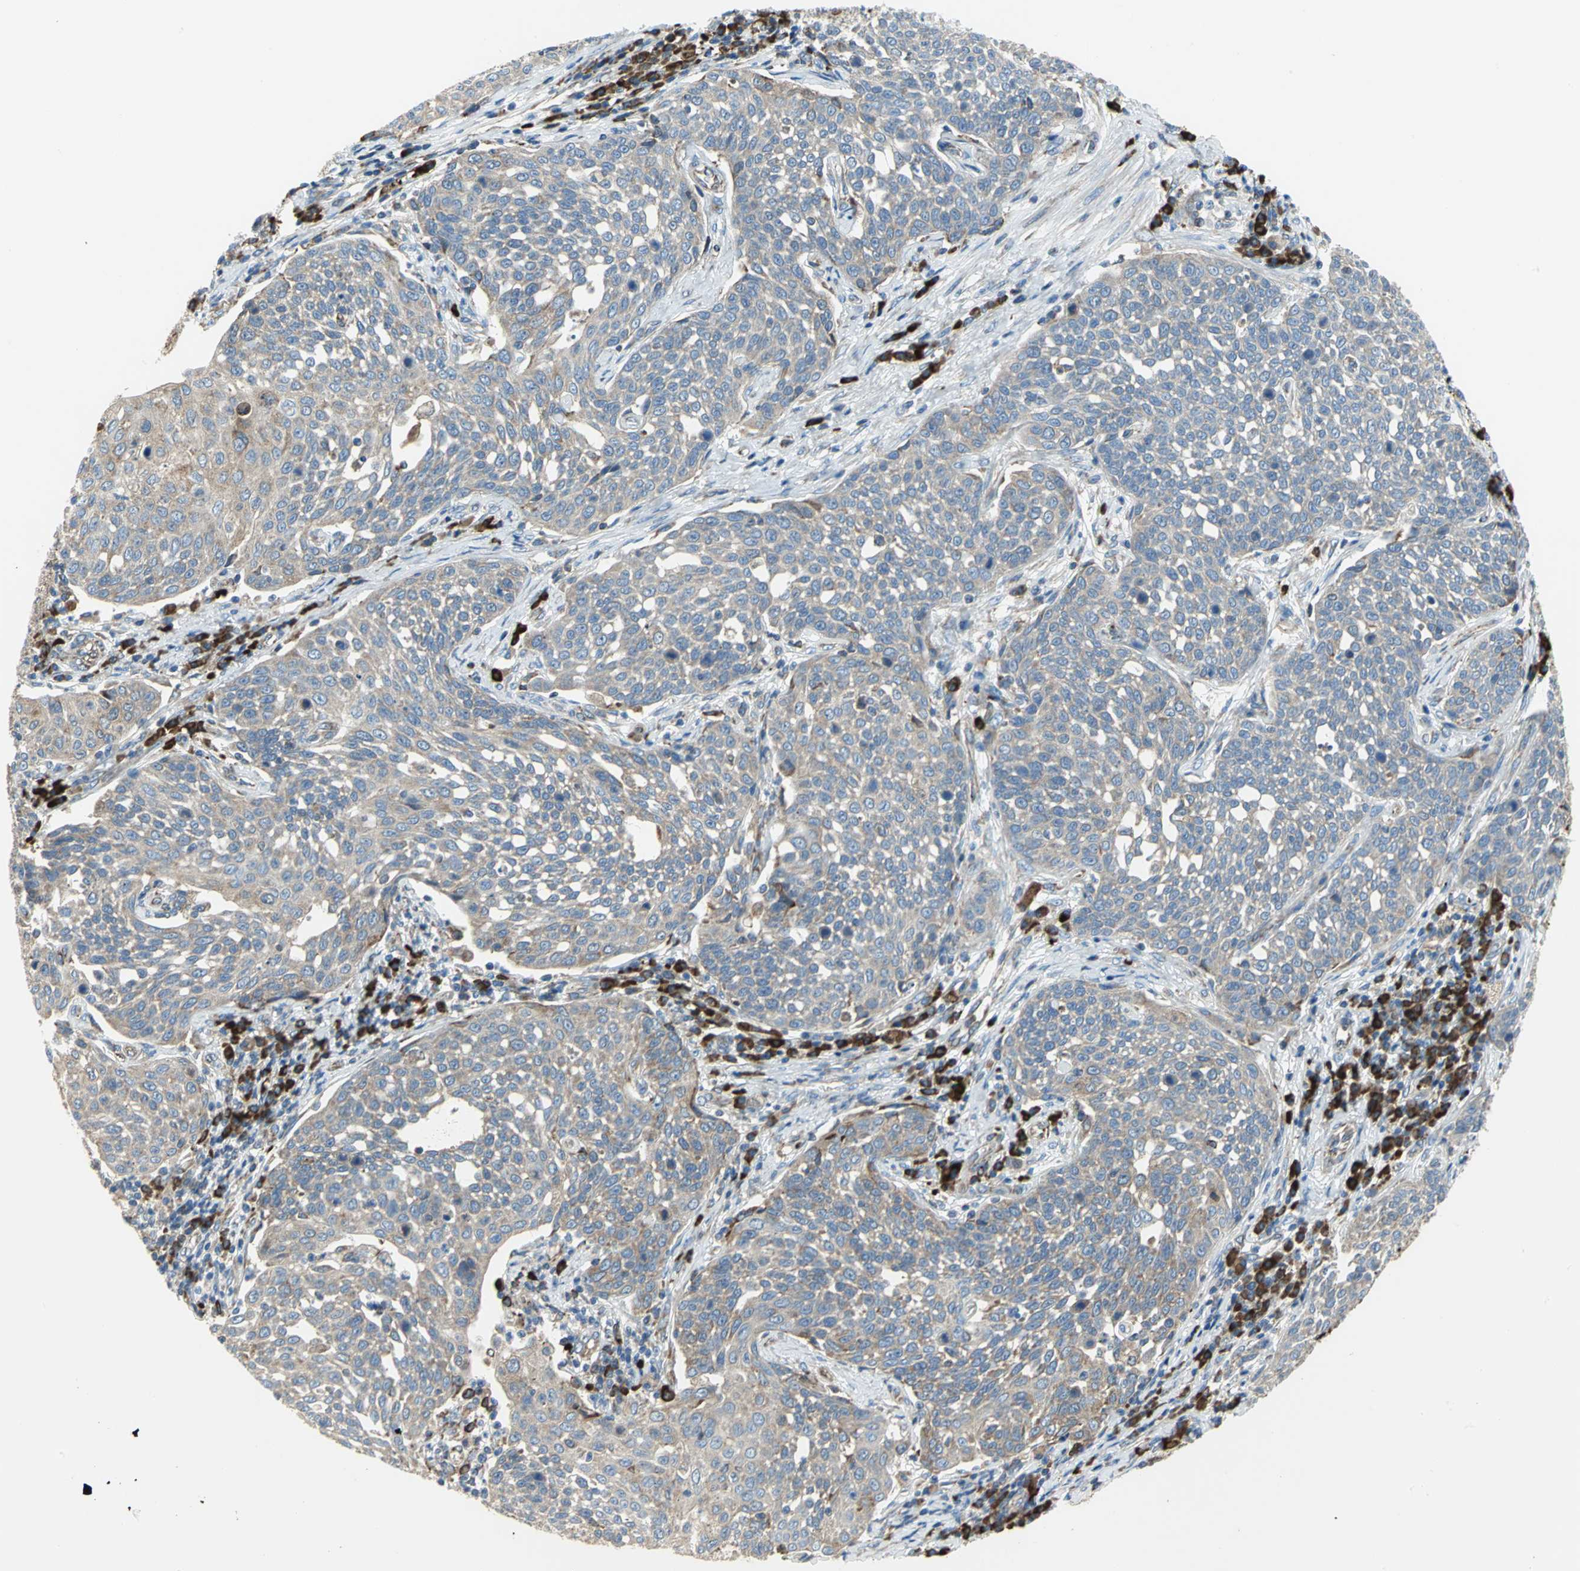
{"staining": {"intensity": "moderate", "quantity": ">75%", "location": "cytoplasmic/membranous"}, "tissue": "cervical cancer", "cell_type": "Tumor cells", "image_type": "cancer", "snomed": [{"axis": "morphology", "description": "Squamous cell carcinoma, NOS"}, {"axis": "topography", "description": "Cervix"}], "caption": "A medium amount of moderate cytoplasmic/membranous staining is identified in approximately >75% of tumor cells in cervical squamous cell carcinoma tissue. (brown staining indicates protein expression, while blue staining denotes nuclei).", "gene": "TULP4", "patient": {"sex": "female", "age": 34}}